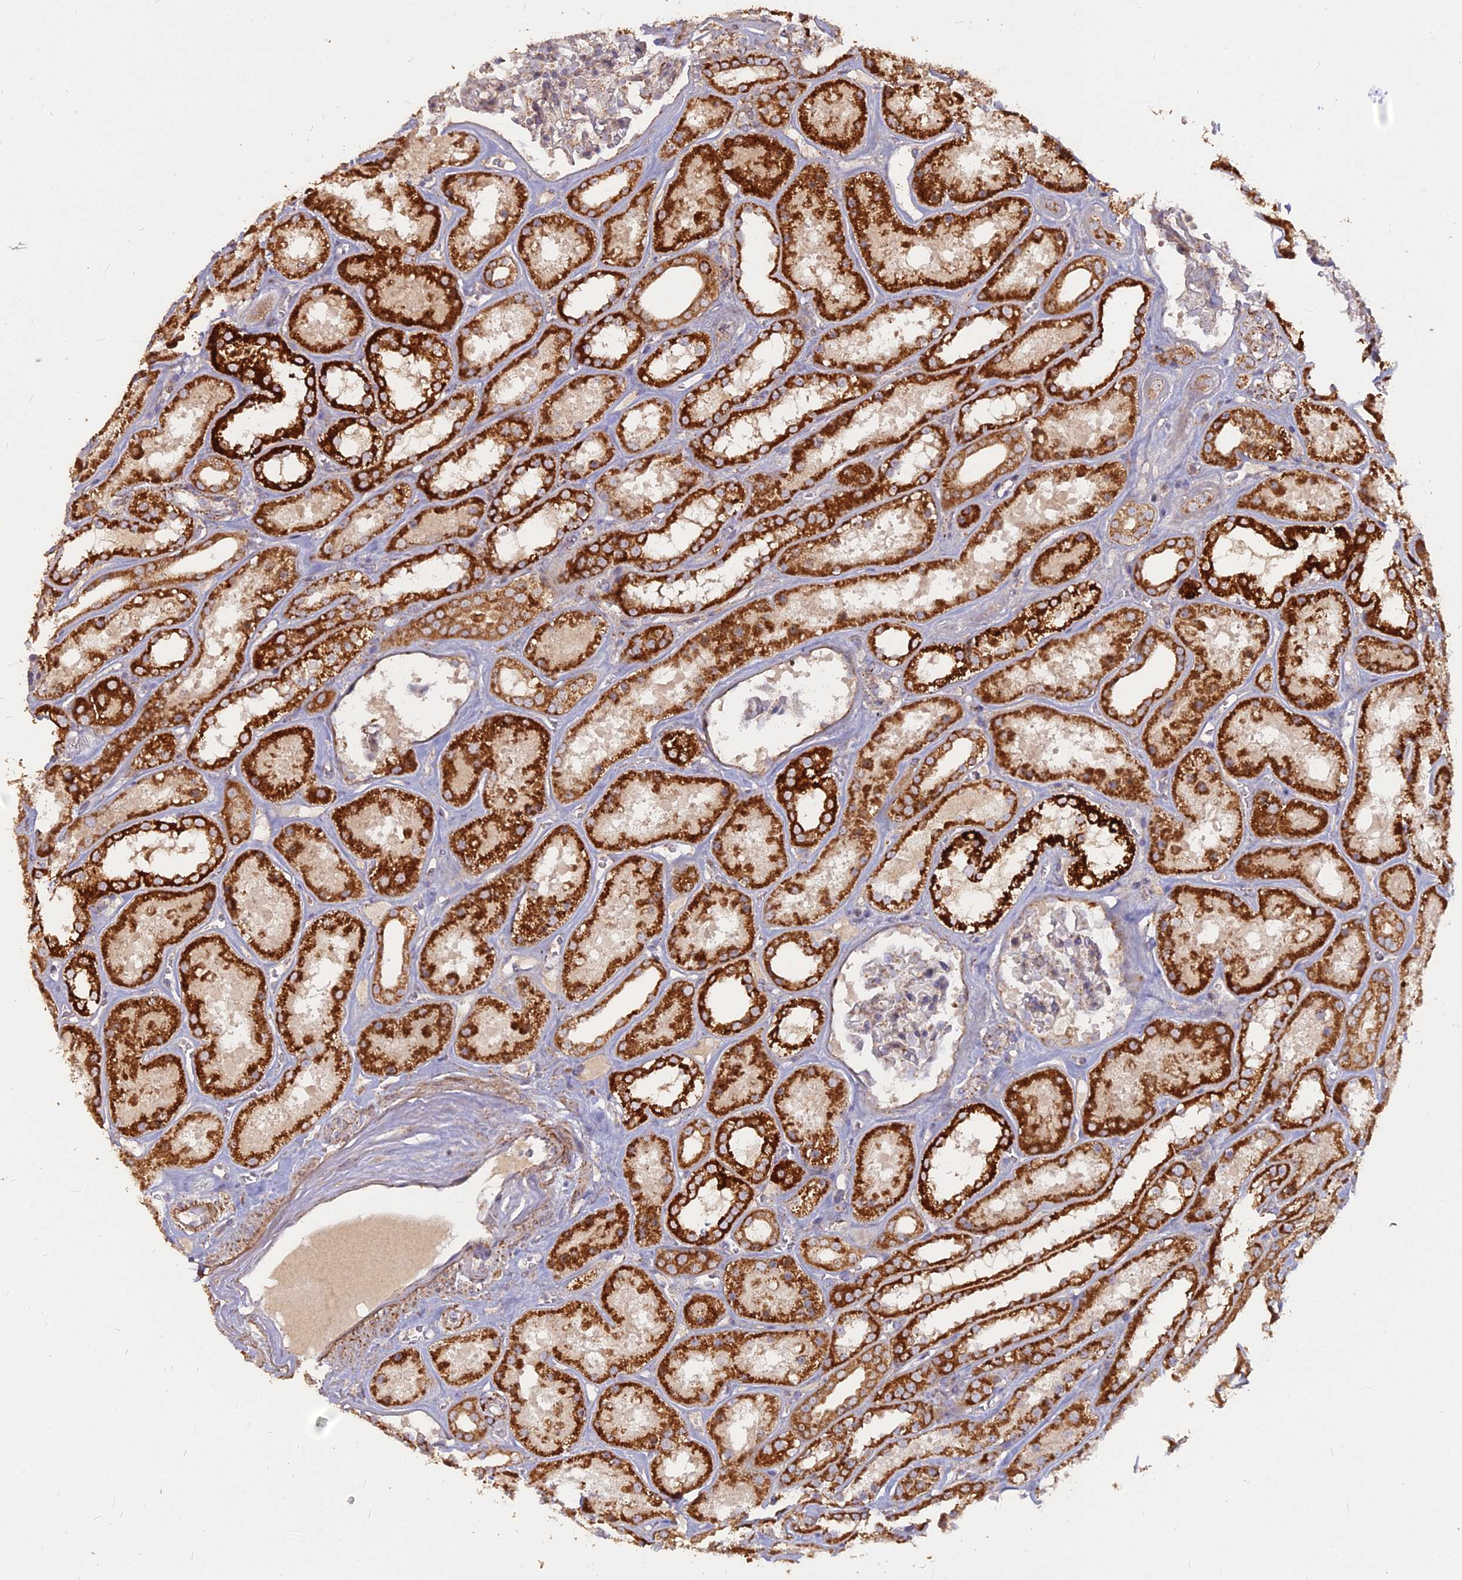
{"staining": {"intensity": "weak", "quantity": "25%-75%", "location": "cytoplasmic/membranous"}, "tissue": "kidney", "cell_type": "Cells in glomeruli", "image_type": "normal", "snomed": [{"axis": "morphology", "description": "Normal tissue, NOS"}, {"axis": "topography", "description": "Kidney"}], "caption": "Immunohistochemistry (IHC) micrograph of benign kidney stained for a protein (brown), which reveals low levels of weak cytoplasmic/membranous expression in approximately 25%-75% of cells in glomeruli.", "gene": "COX11", "patient": {"sex": "female", "age": 41}}